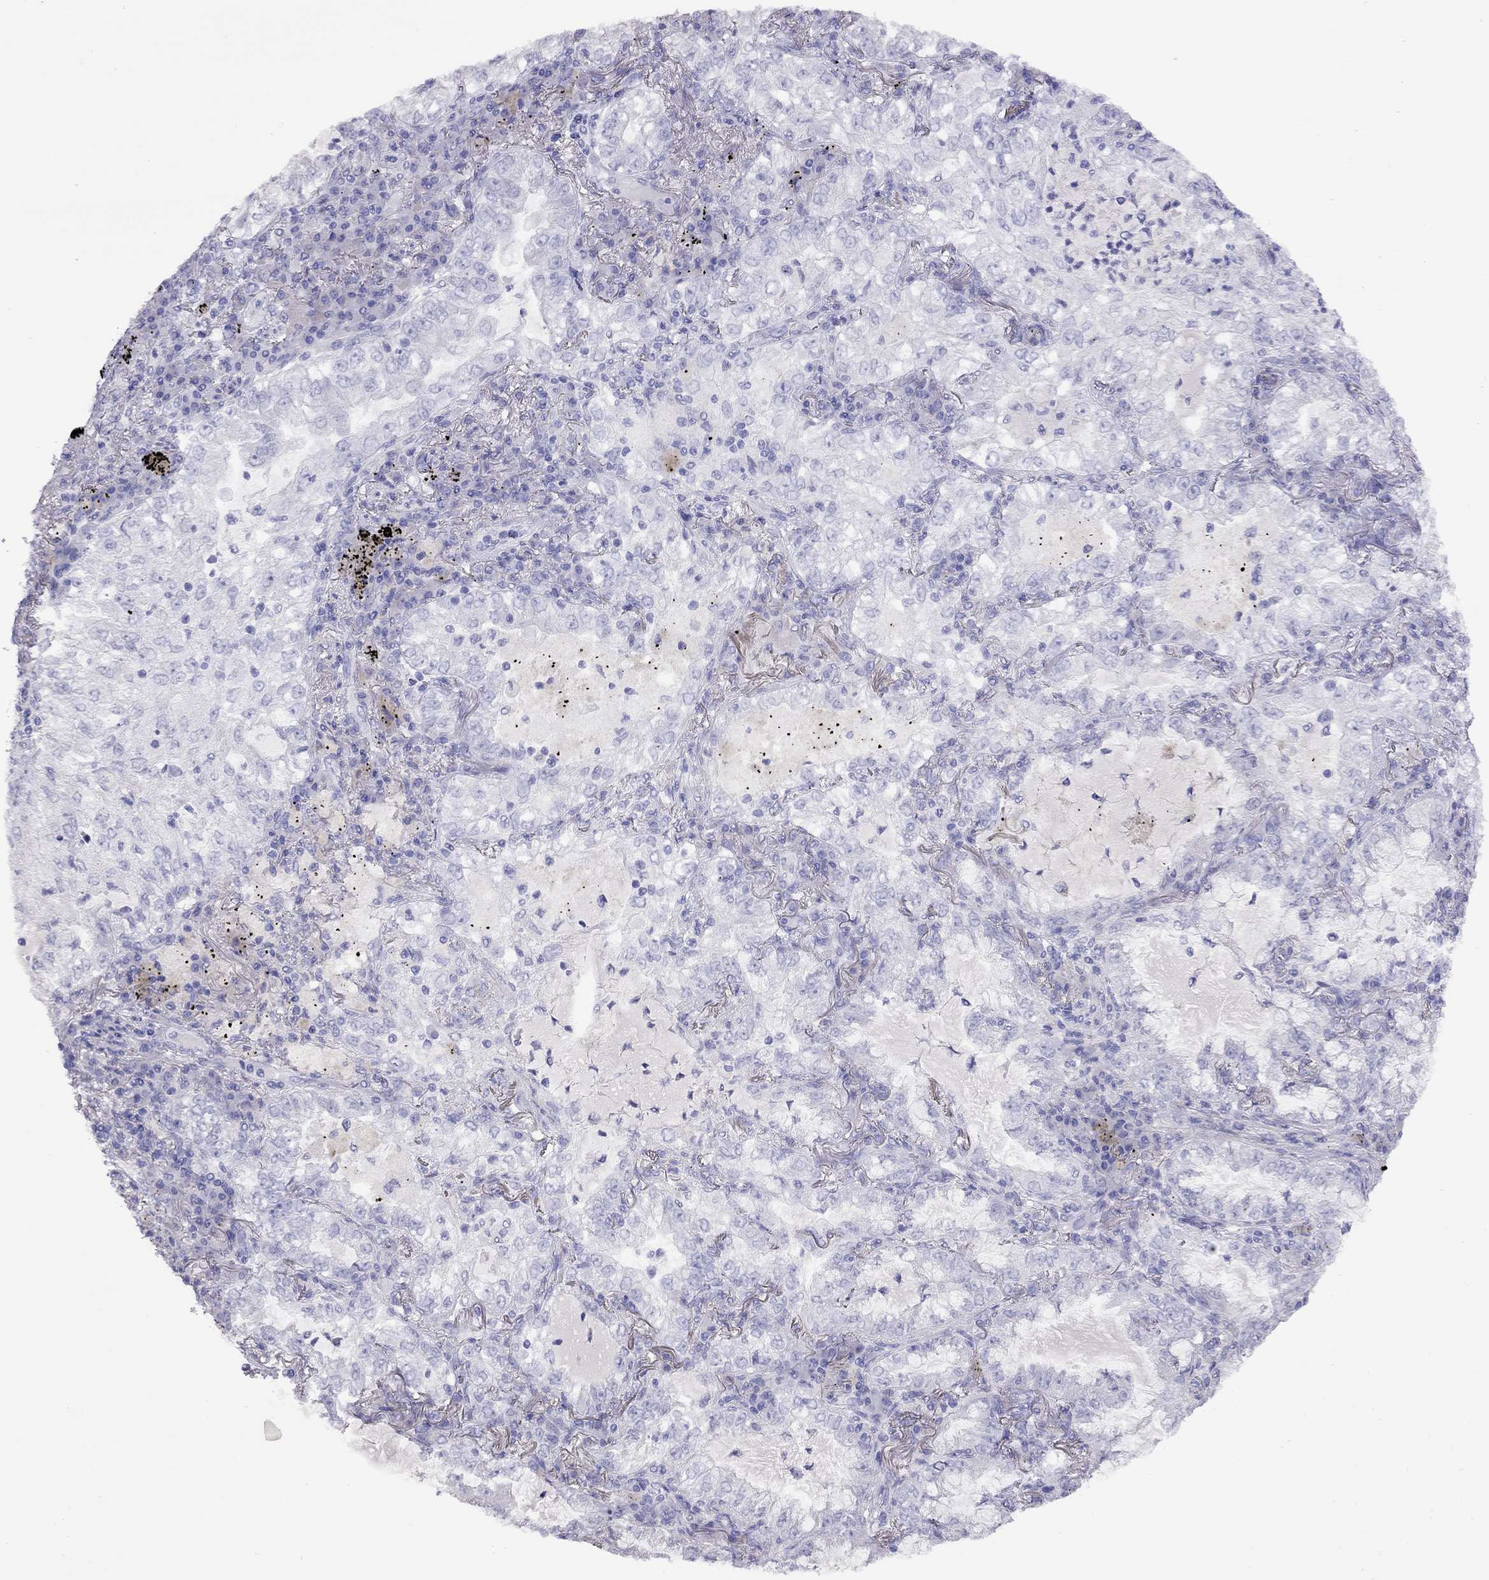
{"staining": {"intensity": "negative", "quantity": "none", "location": "none"}, "tissue": "lung cancer", "cell_type": "Tumor cells", "image_type": "cancer", "snomed": [{"axis": "morphology", "description": "Adenocarcinoma, NOS"}, {"axis": "topography", "description": "Lung"}], "caption": "The photomicrograph demonstrates no staining of tumor cells in lung cancer.", "gene": "CPNE4", "patient": {"sex": "female", "age": 73}}